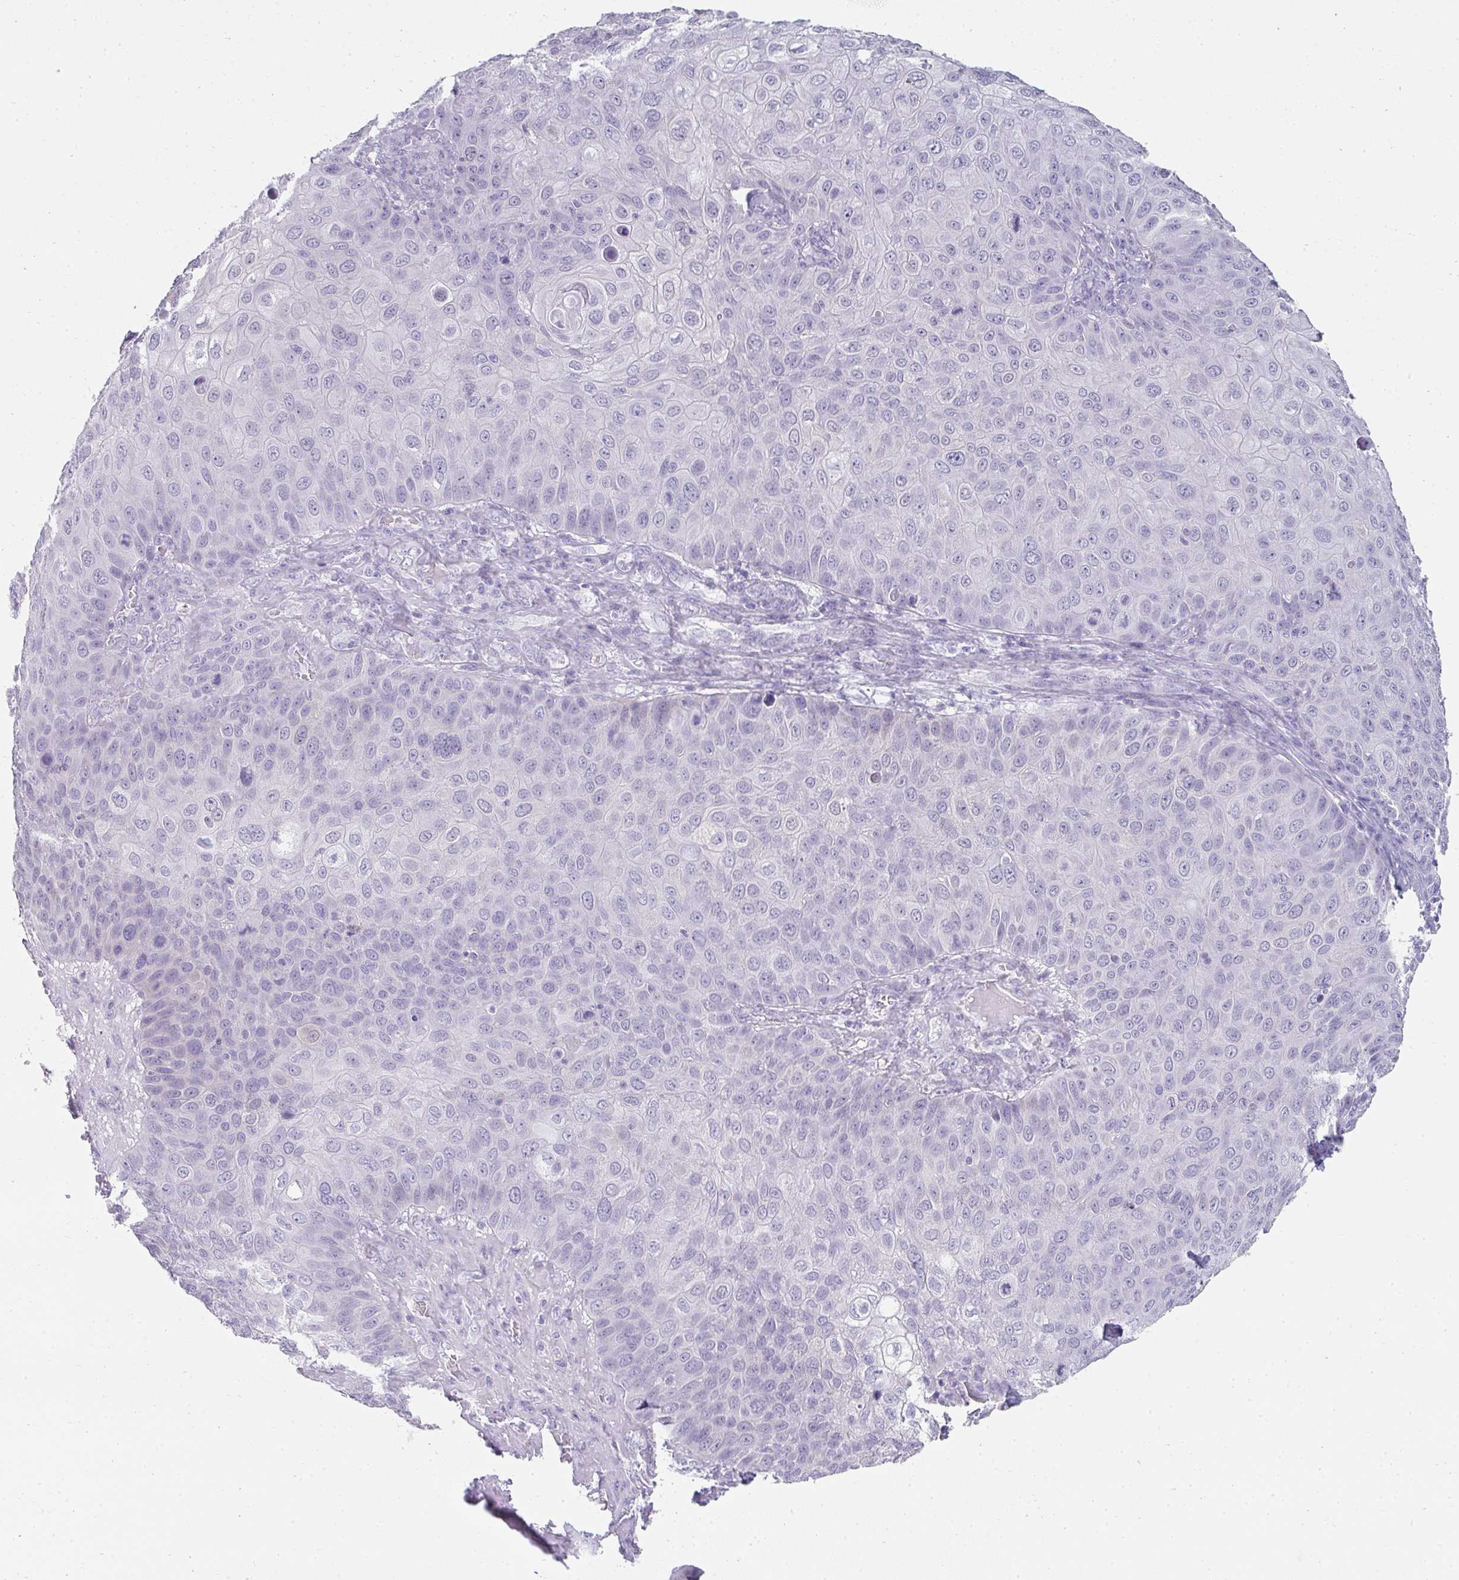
{"staining": {"intensity": "negative", "quantity": "none", "location": "none"}, "tissue": "skin cancer", "cell_type": "Tumor cells", "image_type": "cancer", "snomed": [{"axis": "morphology", "description": "Squamous cell carcinoma, NOS"}, {"axis": "topography", "description": "Skin"}], "caption": "Protein analysis of skin cancer exhibits no significant staining in tumor cells.", "gene": "RLF", "patient": {"sex": "male", "age": 87}}